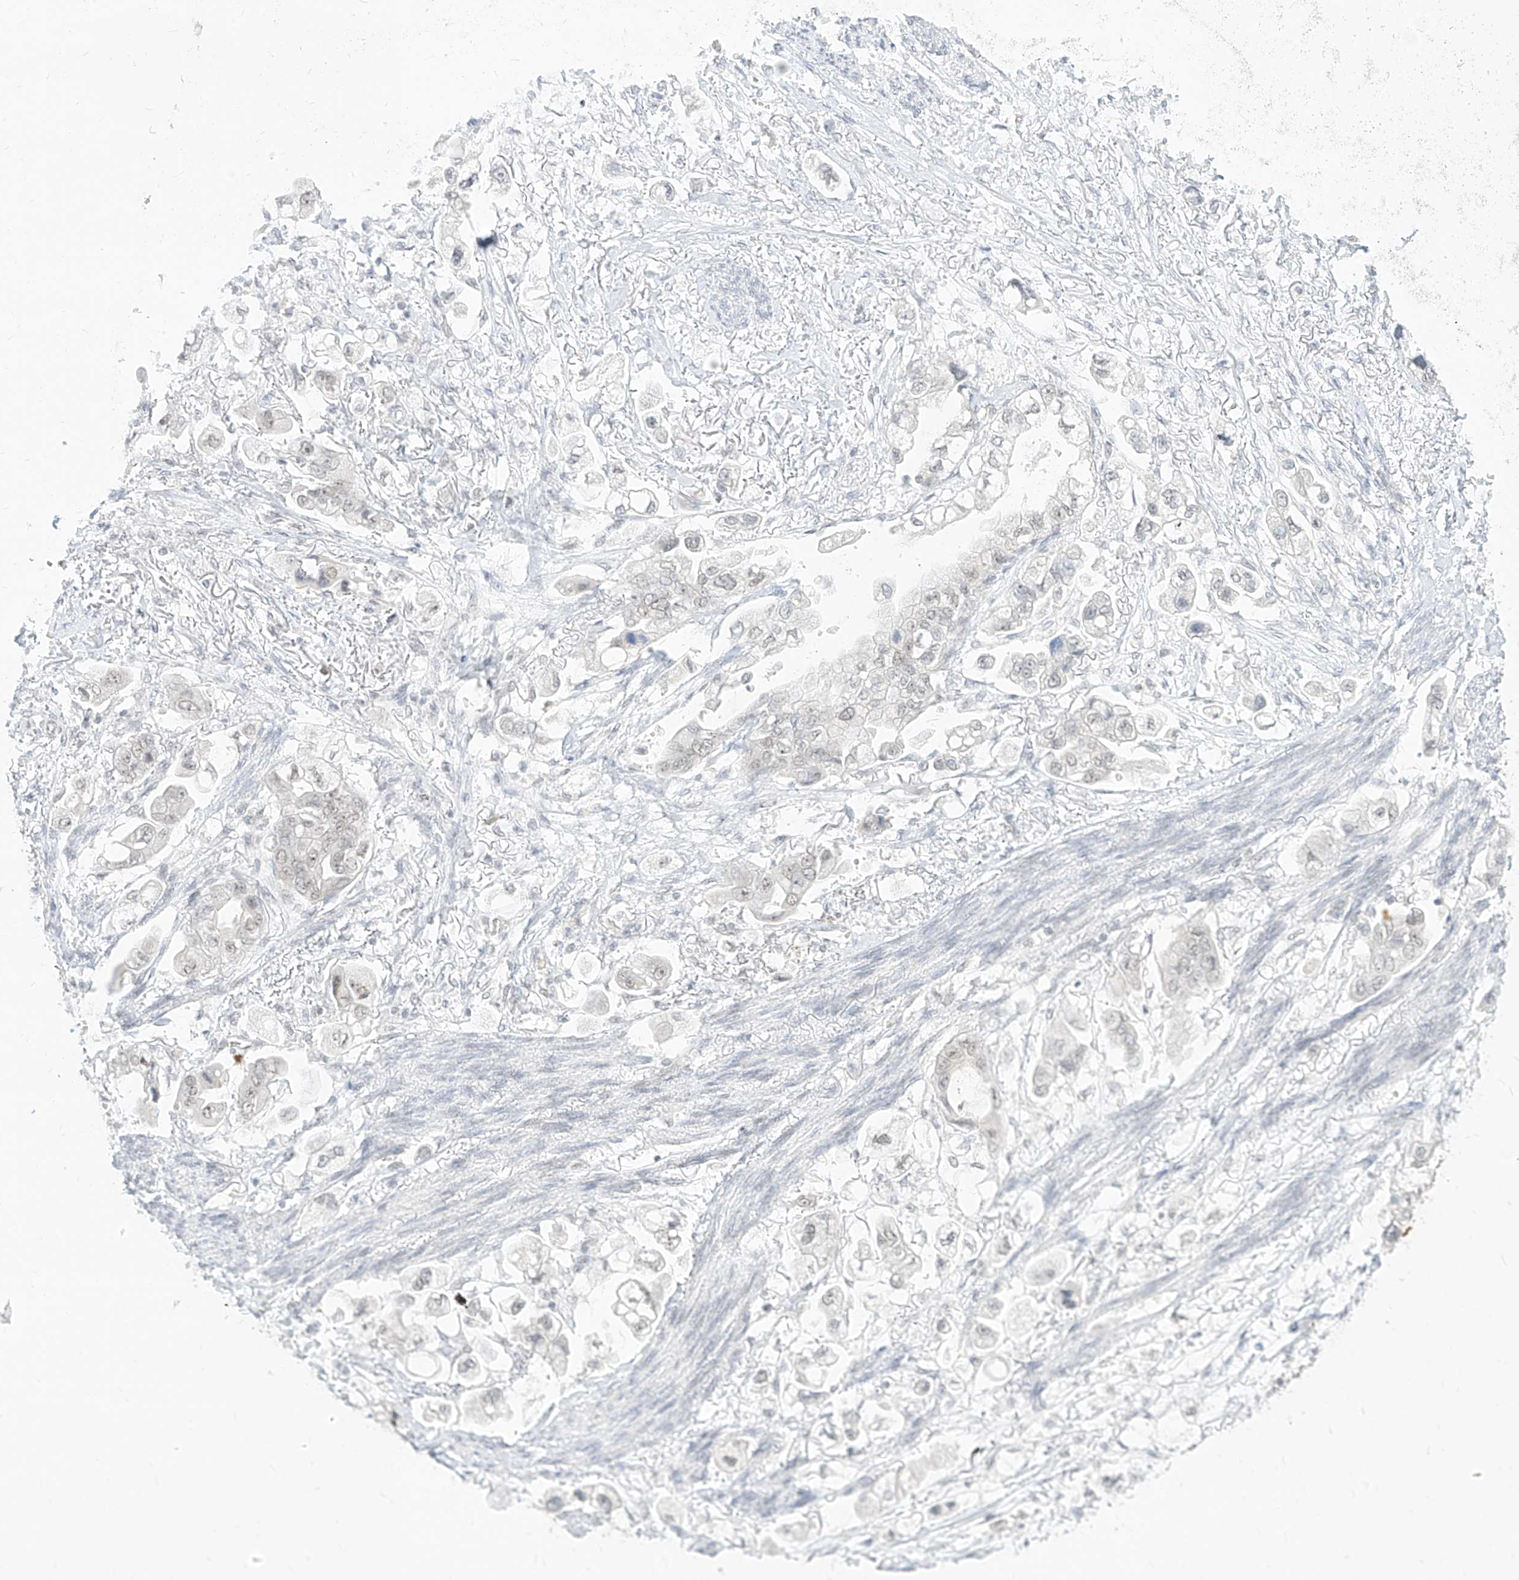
{"staining": {"intensity": "negative", "quantity": "none", "location": "none"}, "tissue": "stomach cancer", "cell_type": "Tumor cells", "image_type": "cancer", "snomed": [{"axis": "morphology", "description": "Adenocarcinoma, NOS"}, {"axis": "topography", "description": "Stomach"}], "caption": "This is an immunohistochemistry histopathology image of human stomach cancer. There is no staining in tumor cells.", "gene": "SUPT5H", "patient": {"sex": "male", "age": 62}}